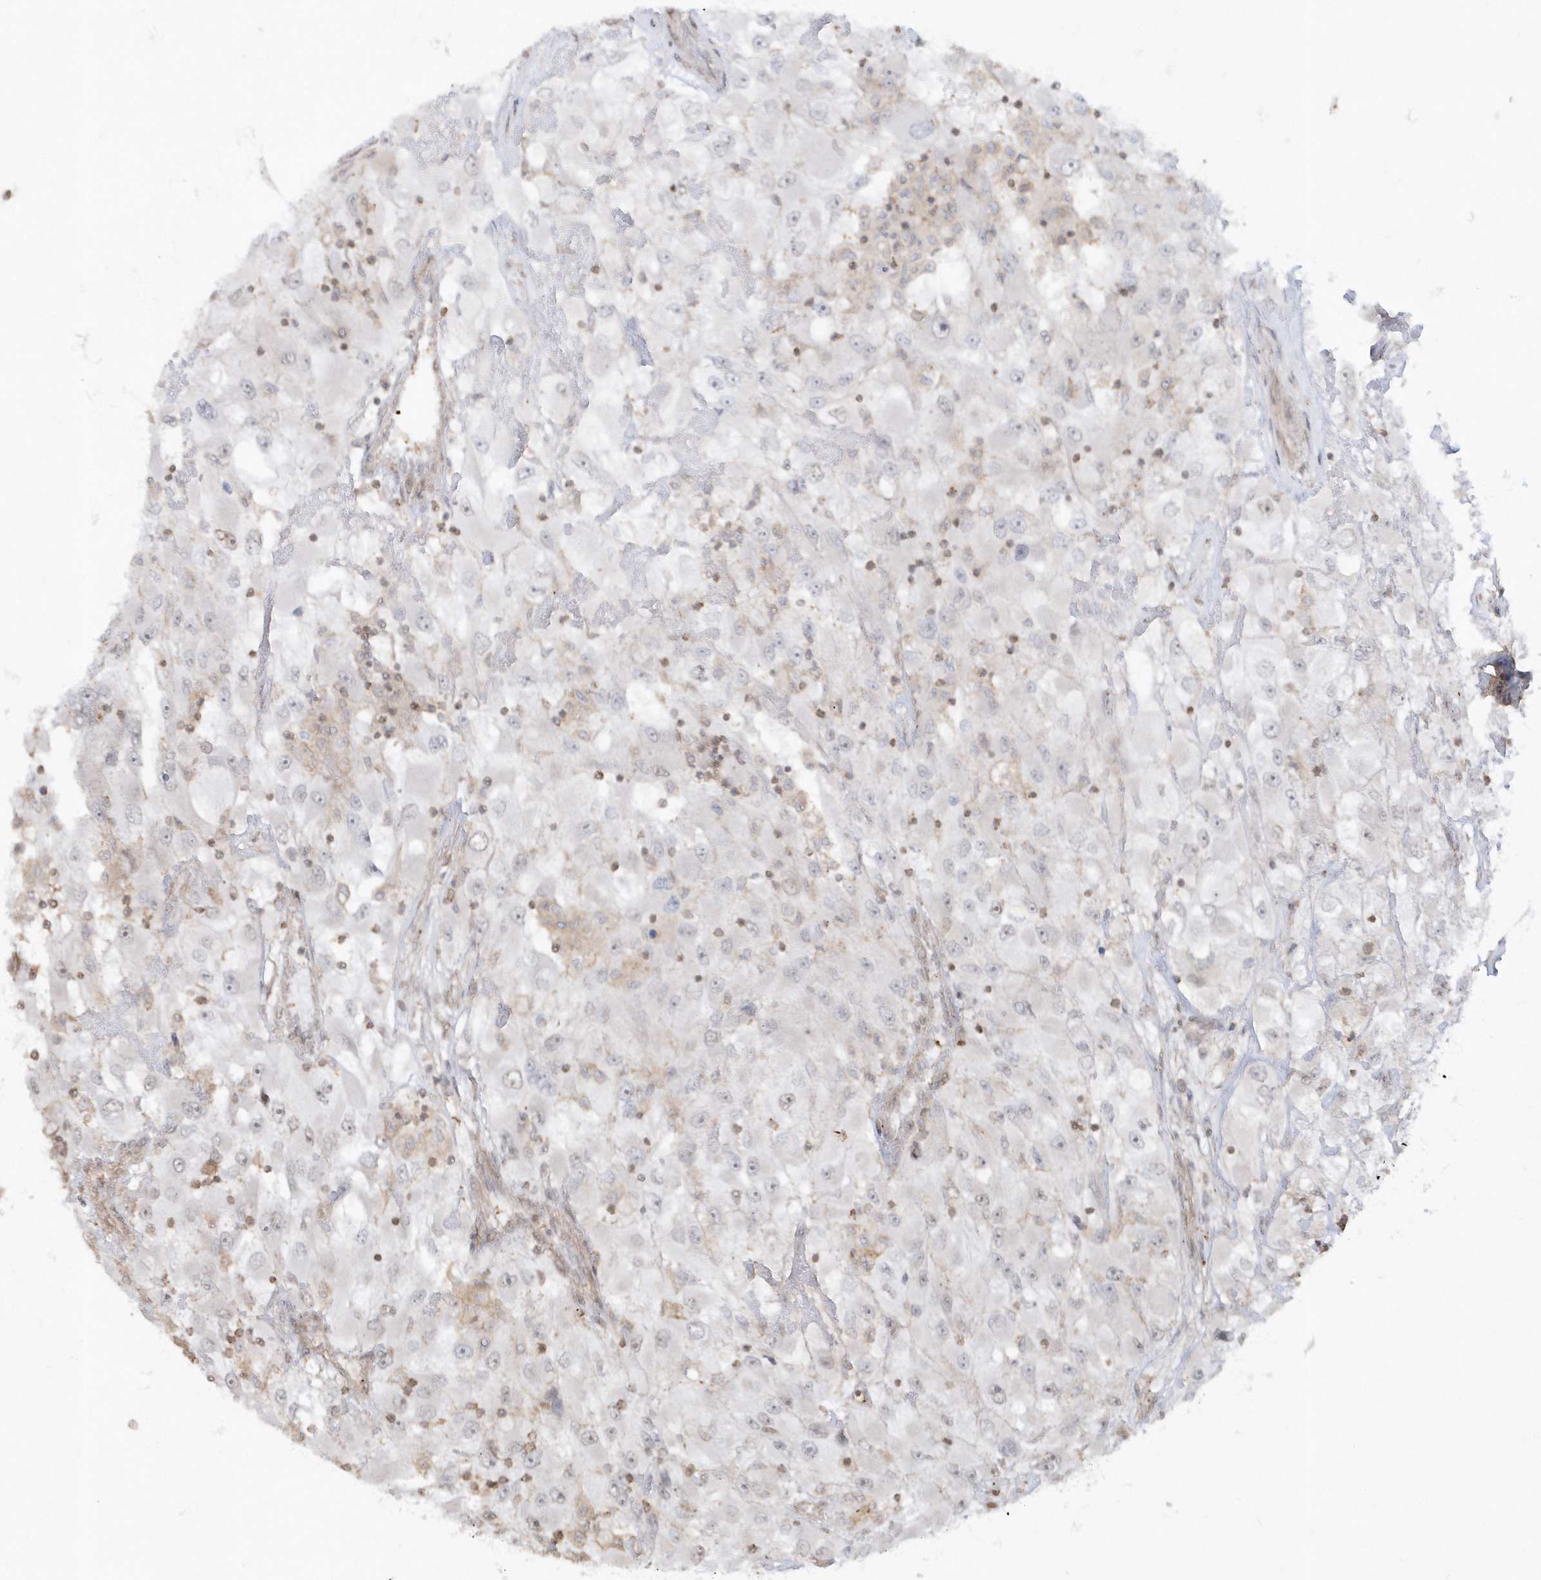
{"staining": {"intensity": "negative", "quantity": "none", "location": "none"}, "tissue": "renal cancer", "cell_type": "Tumor cells", "image_type": "cancer", "snomed": [{"axis": "morphology", "description": "Adenocarcinoma, NOS"}, {"axis": "topography", "description": "Kidney"}], "caption": "The micrograph reveals no staining of tumor cells in adenocarcinoma (renal).", "gene": "BSN", "patient": {"sex": "female", "age": 52}}